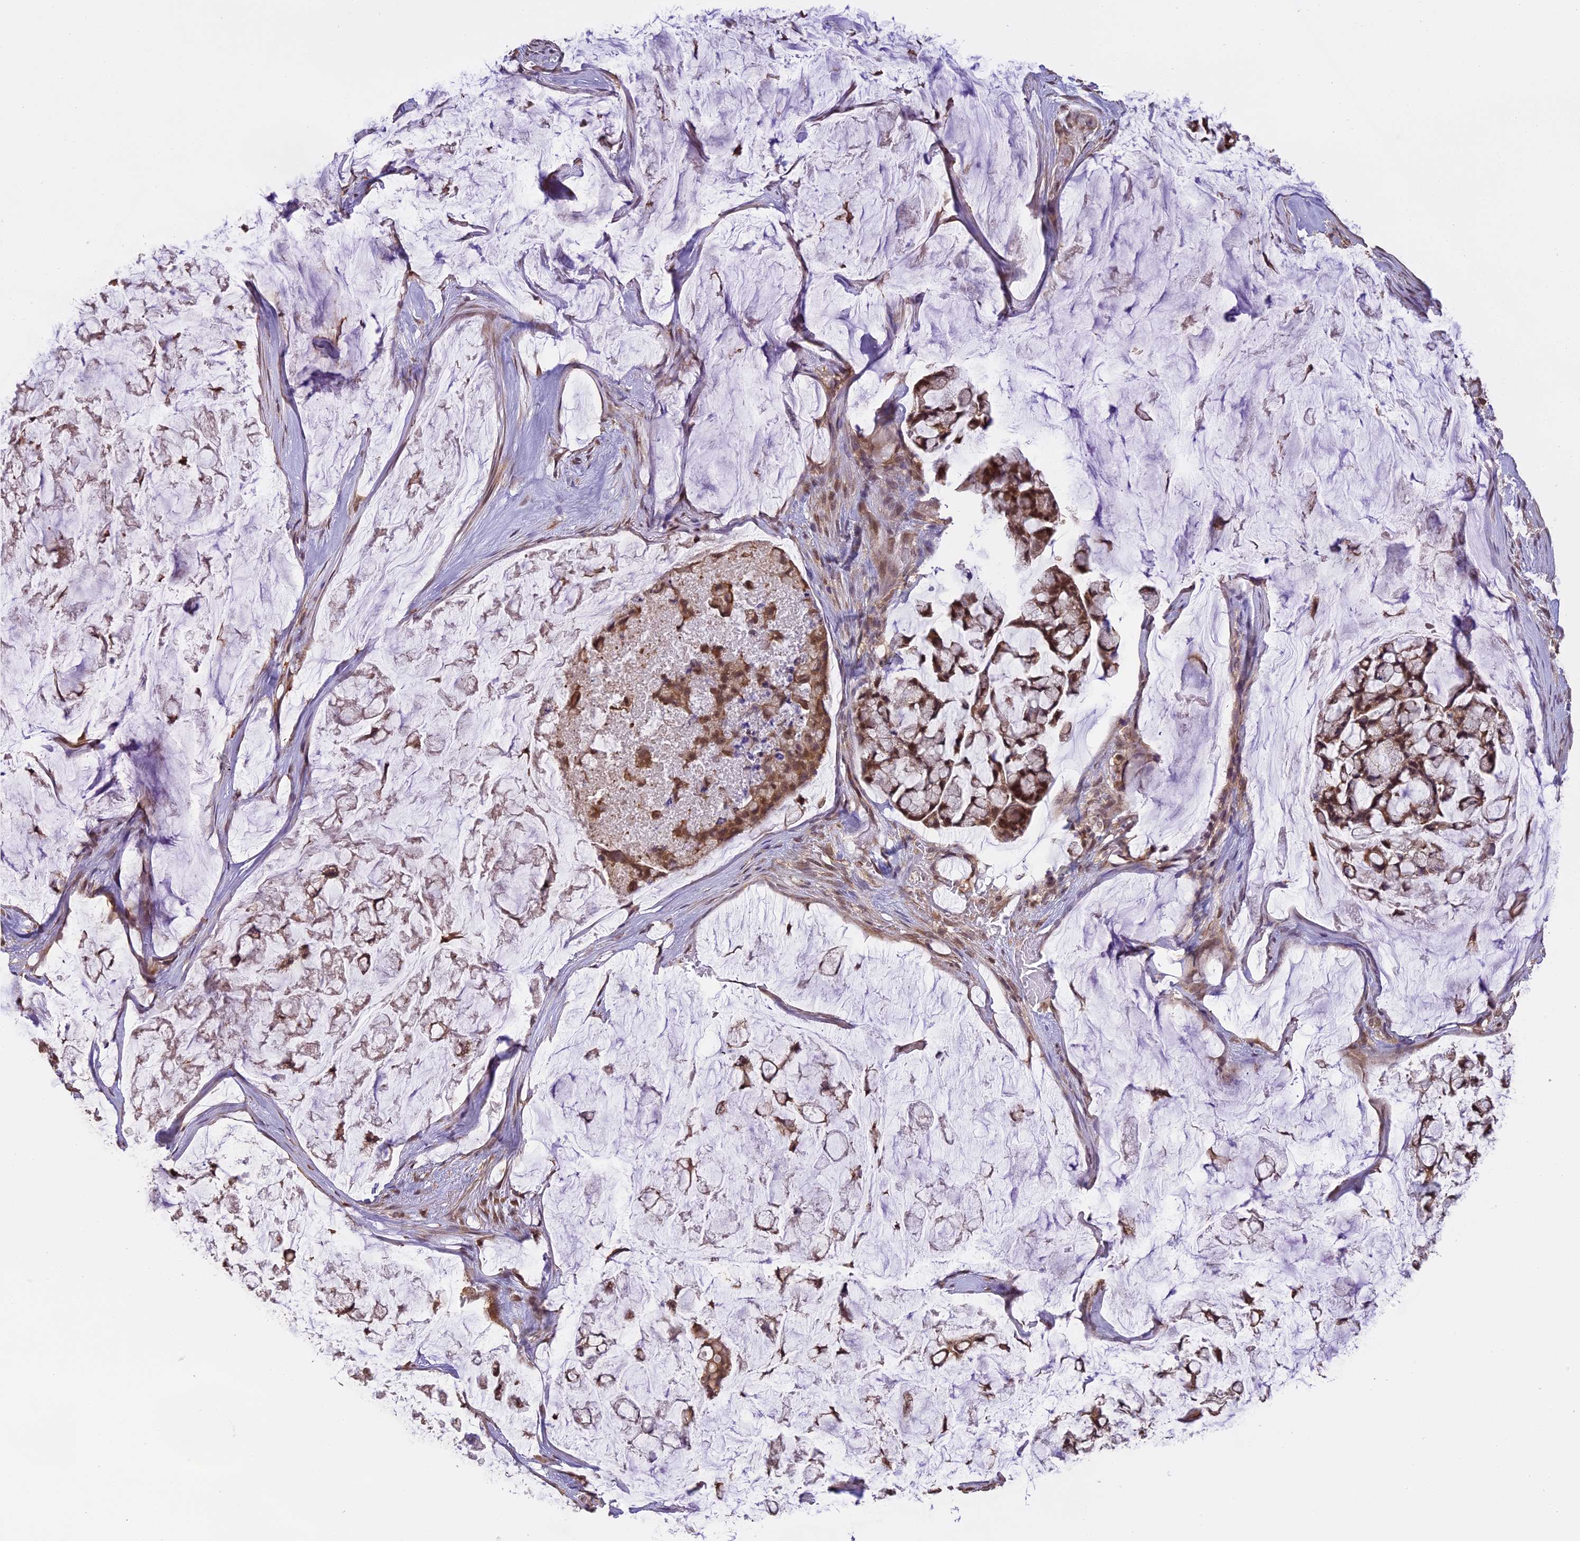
{"staining": {"intensity": "moderate", "quantity": ">75%", "location": "cytoplasmic/membranous,nuclear"}, "tissue": "stomach cancer", "cell_type": "Tumor cells", "image_type": "cancer", "snomed": [{"axis": "morphology", "description": "Adenocarcinoma, NOS"}, {"axis": "topography", "description": "Stomach, lower"}], "caption": "This histopathology image displays immunohistochemistry (IHC) staining of adenocarcinoma (stomach), with medium moderate cytoplasmic/membranous and nuclear expression in about >75% of tumor cells.", "gene": "TIGD7", "patient": {"sex": "male", "age": 67}}